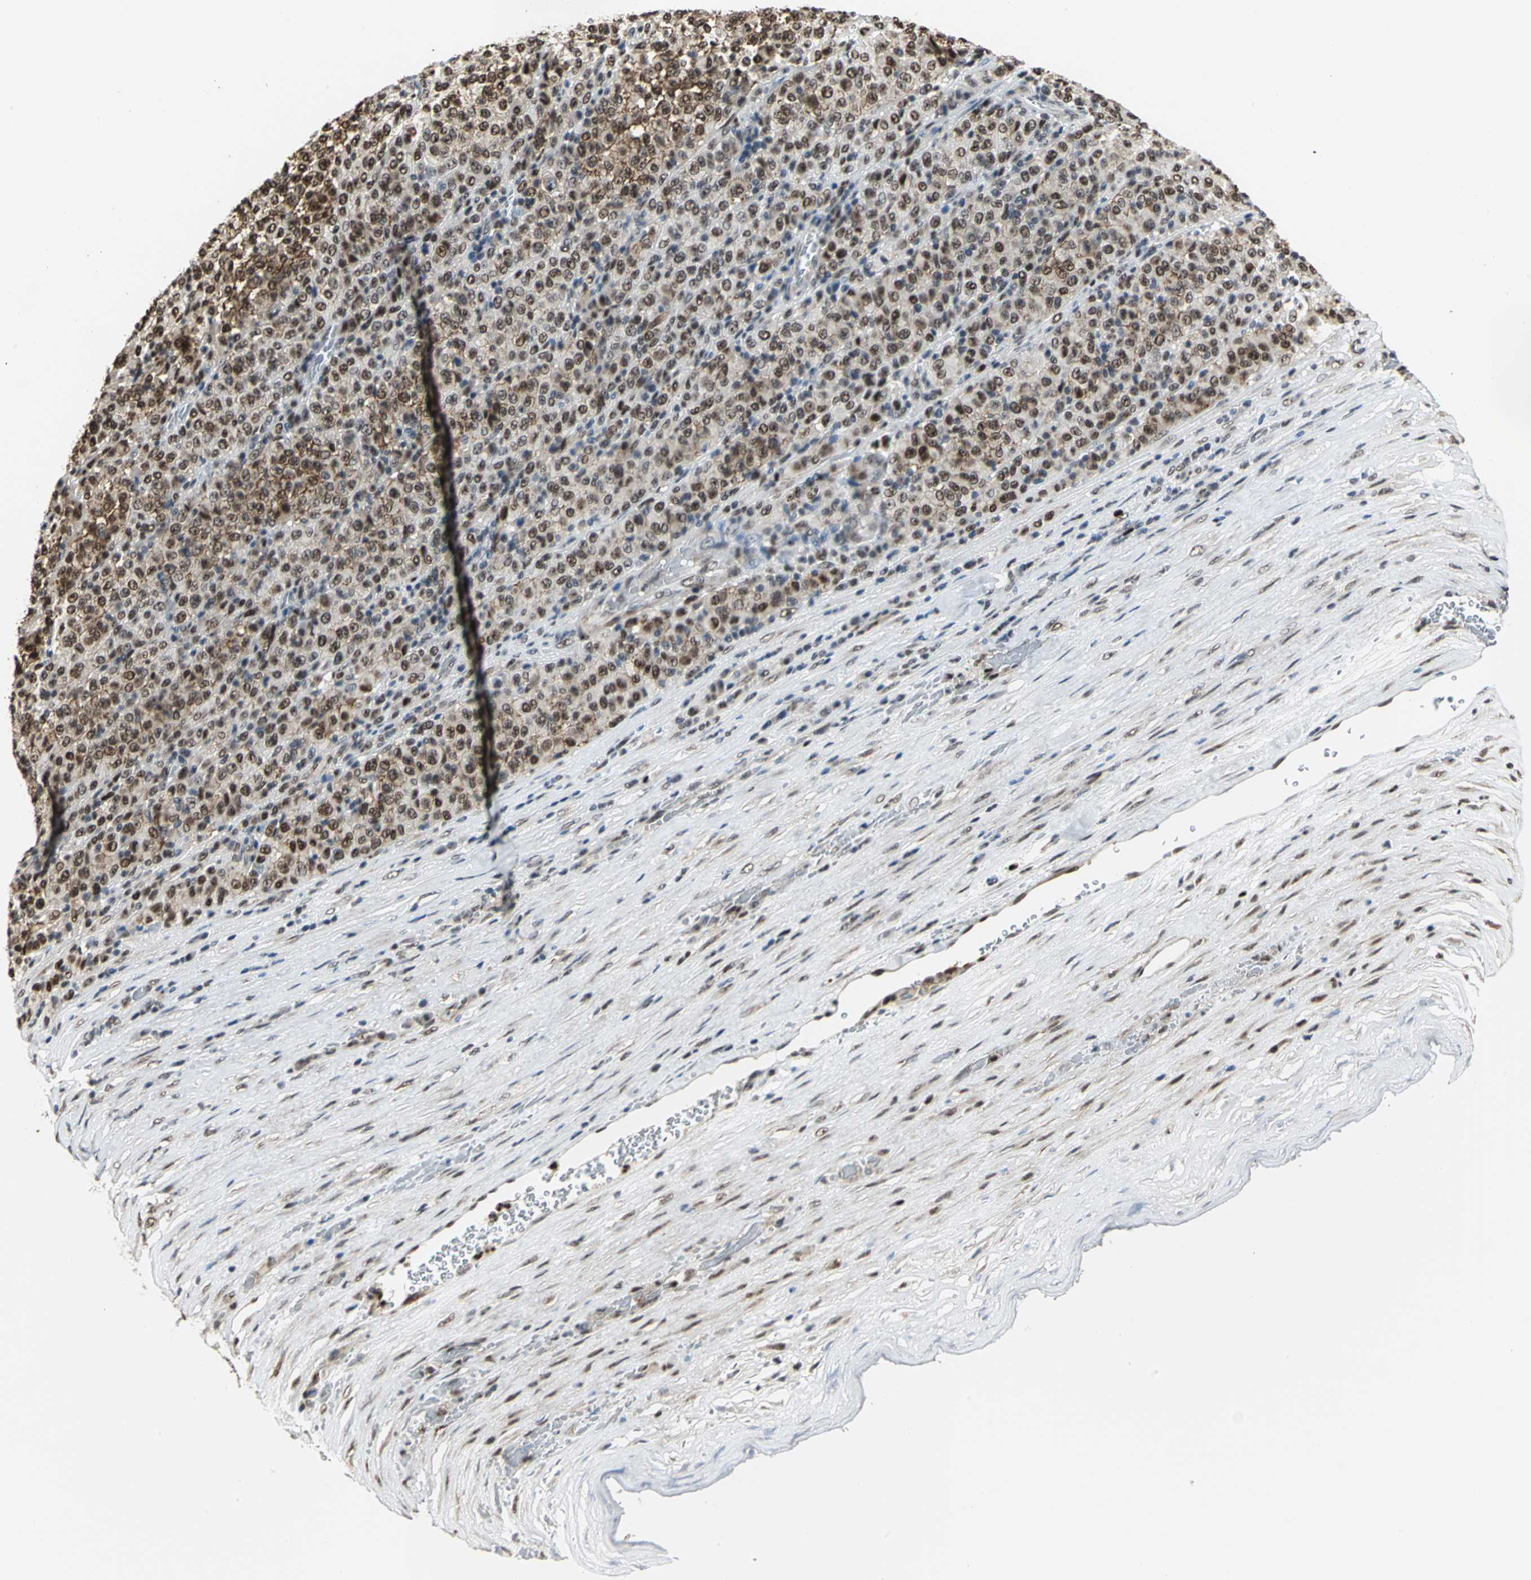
{"staining": {"intensity": "moderate", "quantity": ">75%", "location": "nuclear"}, "tissue": "melanoma", "cell_type": "Tumor cells", "image_type": "cancer", "snomed": [{"axis": "morphology", "description": "Malignant melanoma, Metastatic site"}, {"axis": "topography", "description": "Pancreas"}], "caption": "Immunohistochemistry (DAB (3,3'-diaminobenzidine)) staining of malignant melanoma (metastatic site) reveals moderate nuclear protein staining in approximately >75% of tumor cells. The staining was performed using DAB (3,3'-diaminobenzidine), with brown indicating positive protein expression. Nuclei are stained blue with hematoxylin.", "gene": "CCDC88C", "patient": {"sex": "female", "age": 30}}